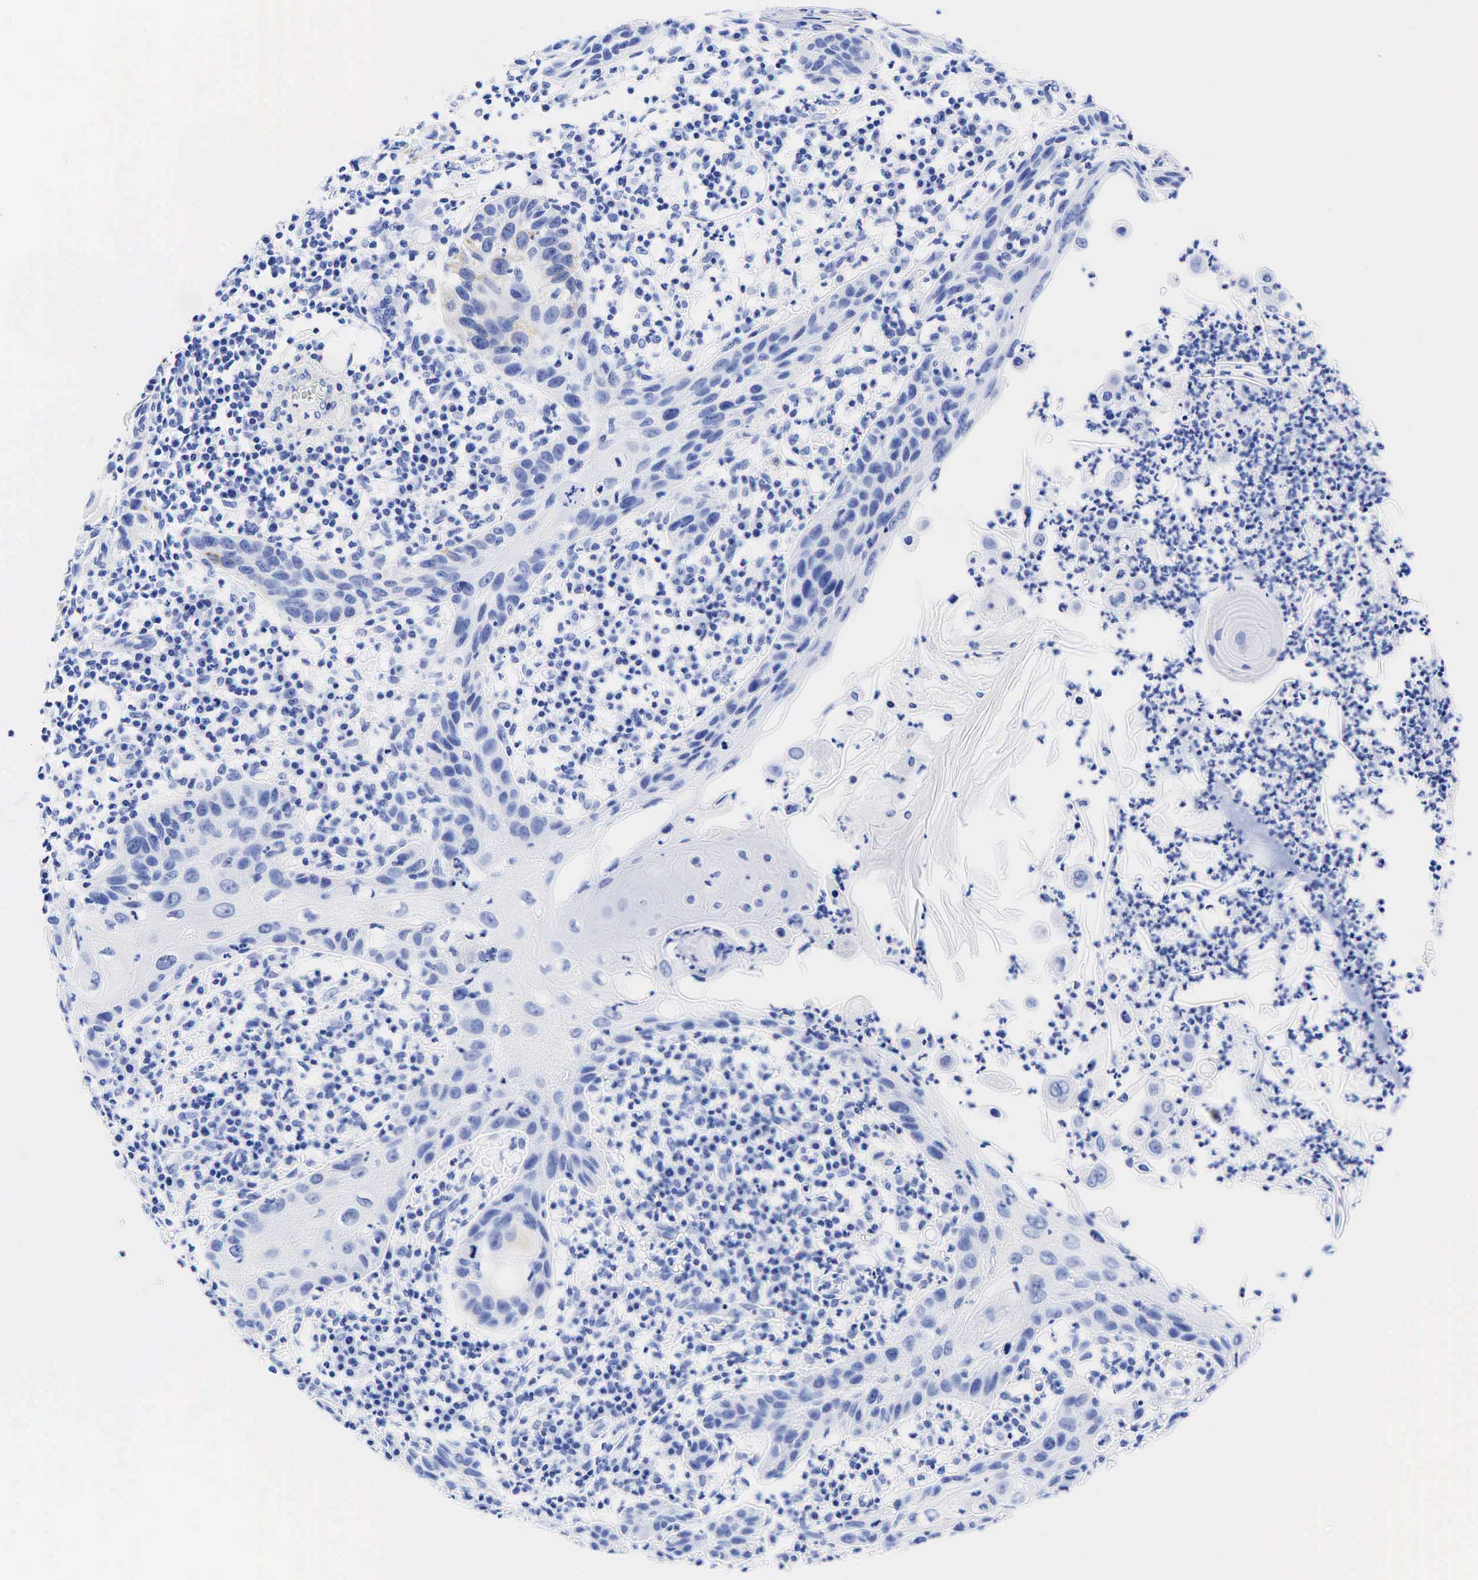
{"staining": {"intensity": "negative", "quantity": "none", "location": "none"}, "tissue": "skin cancer", "cell_type": "Tumor cells", "image_type": "cancer", "snomed": [{"axis": "morphology", "description": "Squamous cell carcinoma, NOS"}, {"axis": "topography", "description": "Skin"}], "caption": "Immunohistochemistry micrograph of neoplastic tissue: human squamous cell carcinoma (skin) stained with DAB (3,3'-diaminobenzidine) reveals no significant protein expression in tumor cells.", "gene": "KRT19", "patient": {"sex": "female", "age": 74}}